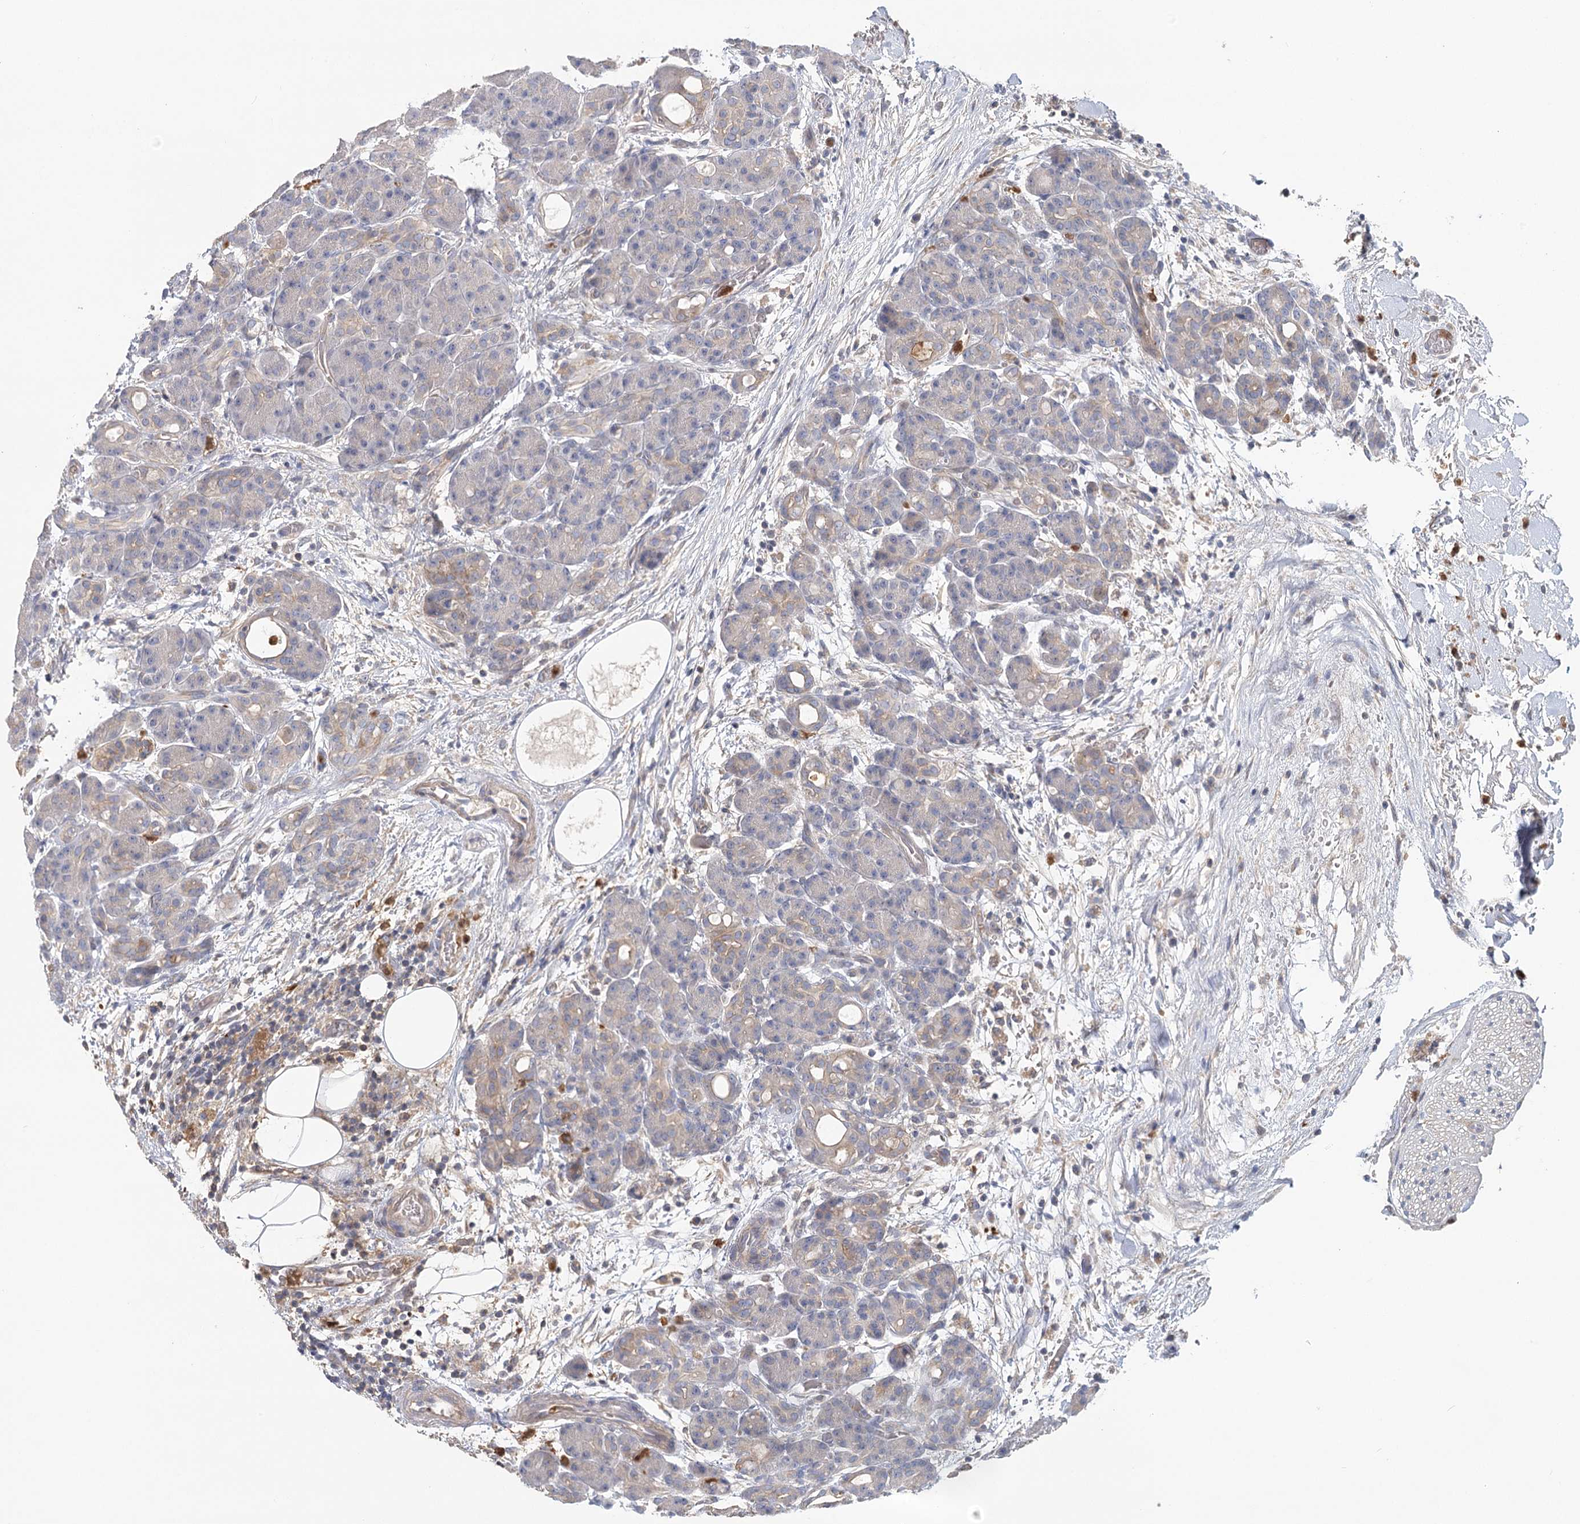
{"staining": {"intensity": "weak", "quantity": "<25%", "location": "cytoplasmic/membranous"}, "tissue": "pancreas", "cell_type": "Exocrine glandular cells", "image_type": "normal", "snomed": [{"axis": "morphology", "description": "Normal tissue, NOS"}, {"axis": "topography", "description": "Pancreas"}], "caption": "IHC photomicrograph of benign pancreas stained for a protein (brown), which displays no staining in exocrine glandular cells.", "gene": "EPB41L5", "patient": {"sex": "male", "age": 63}}